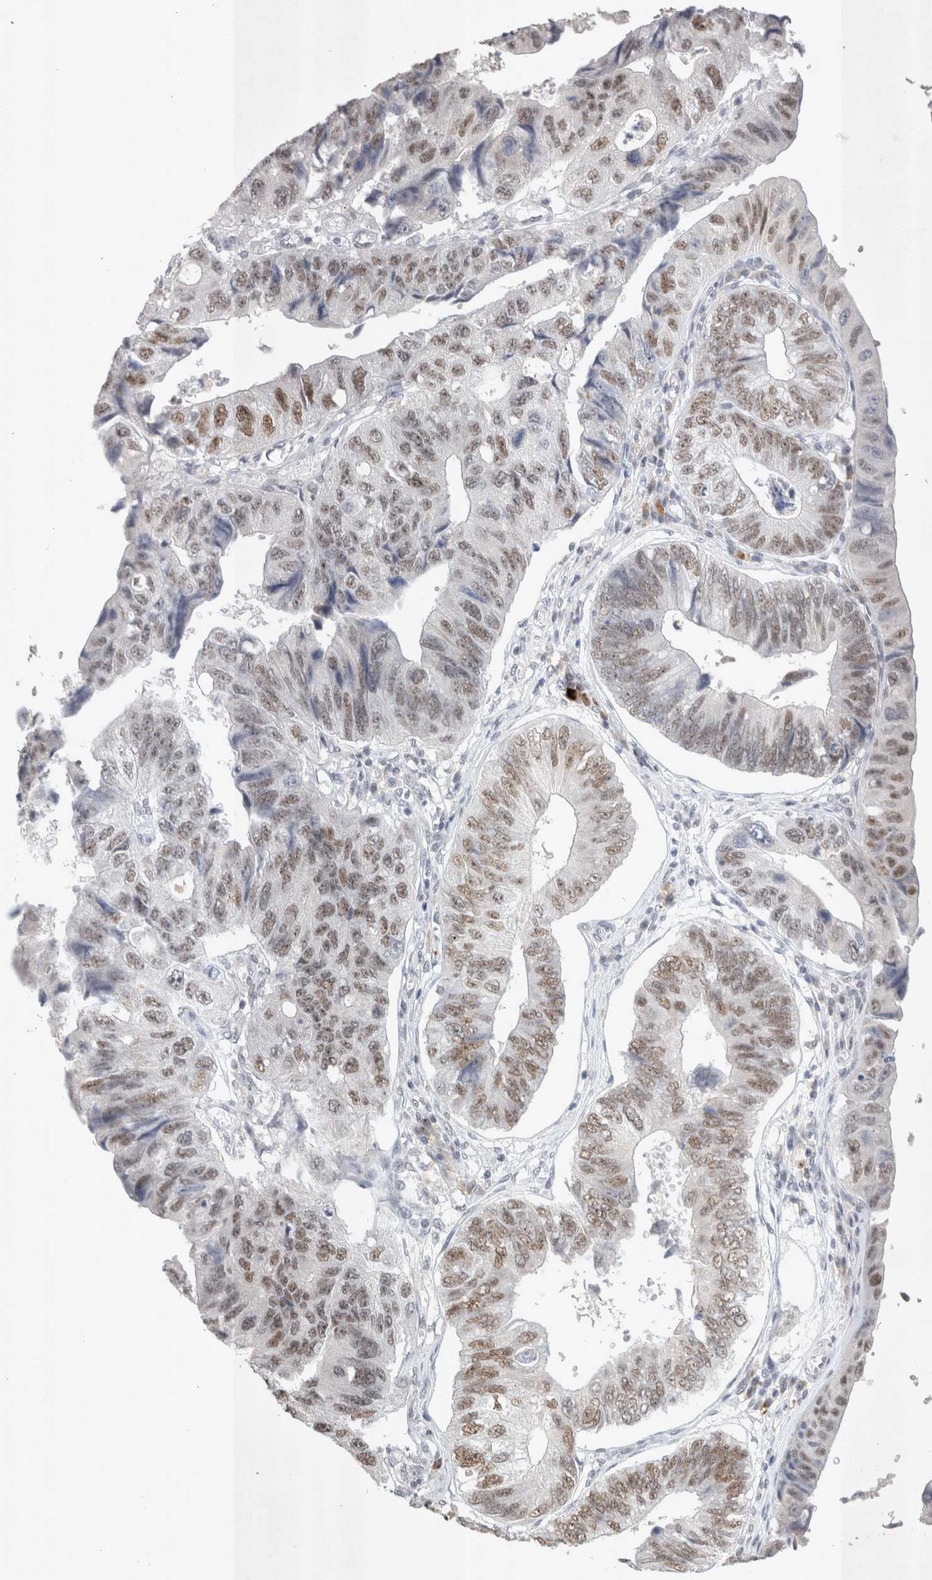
{"staining": {"intensity": "moderate", "quantity": ">75%", "location": "nuclear"}, "tissue": "stomach cancer", "cell_type": "Tumor cells", "image_type": "cancer", "snomed": [{"axis": "morphology", "description": "Adenocarcinoma, NOS"}, {"axis": "topography", "description": "Stomach"}], "caption": "A histopathology image of stomach adenocarcinoma stained for a protein demonstrates moderate nuclear brown staining in tumor cells.", "gene": "RECQL4", "patient": {"sex": "male", "age": 59}}